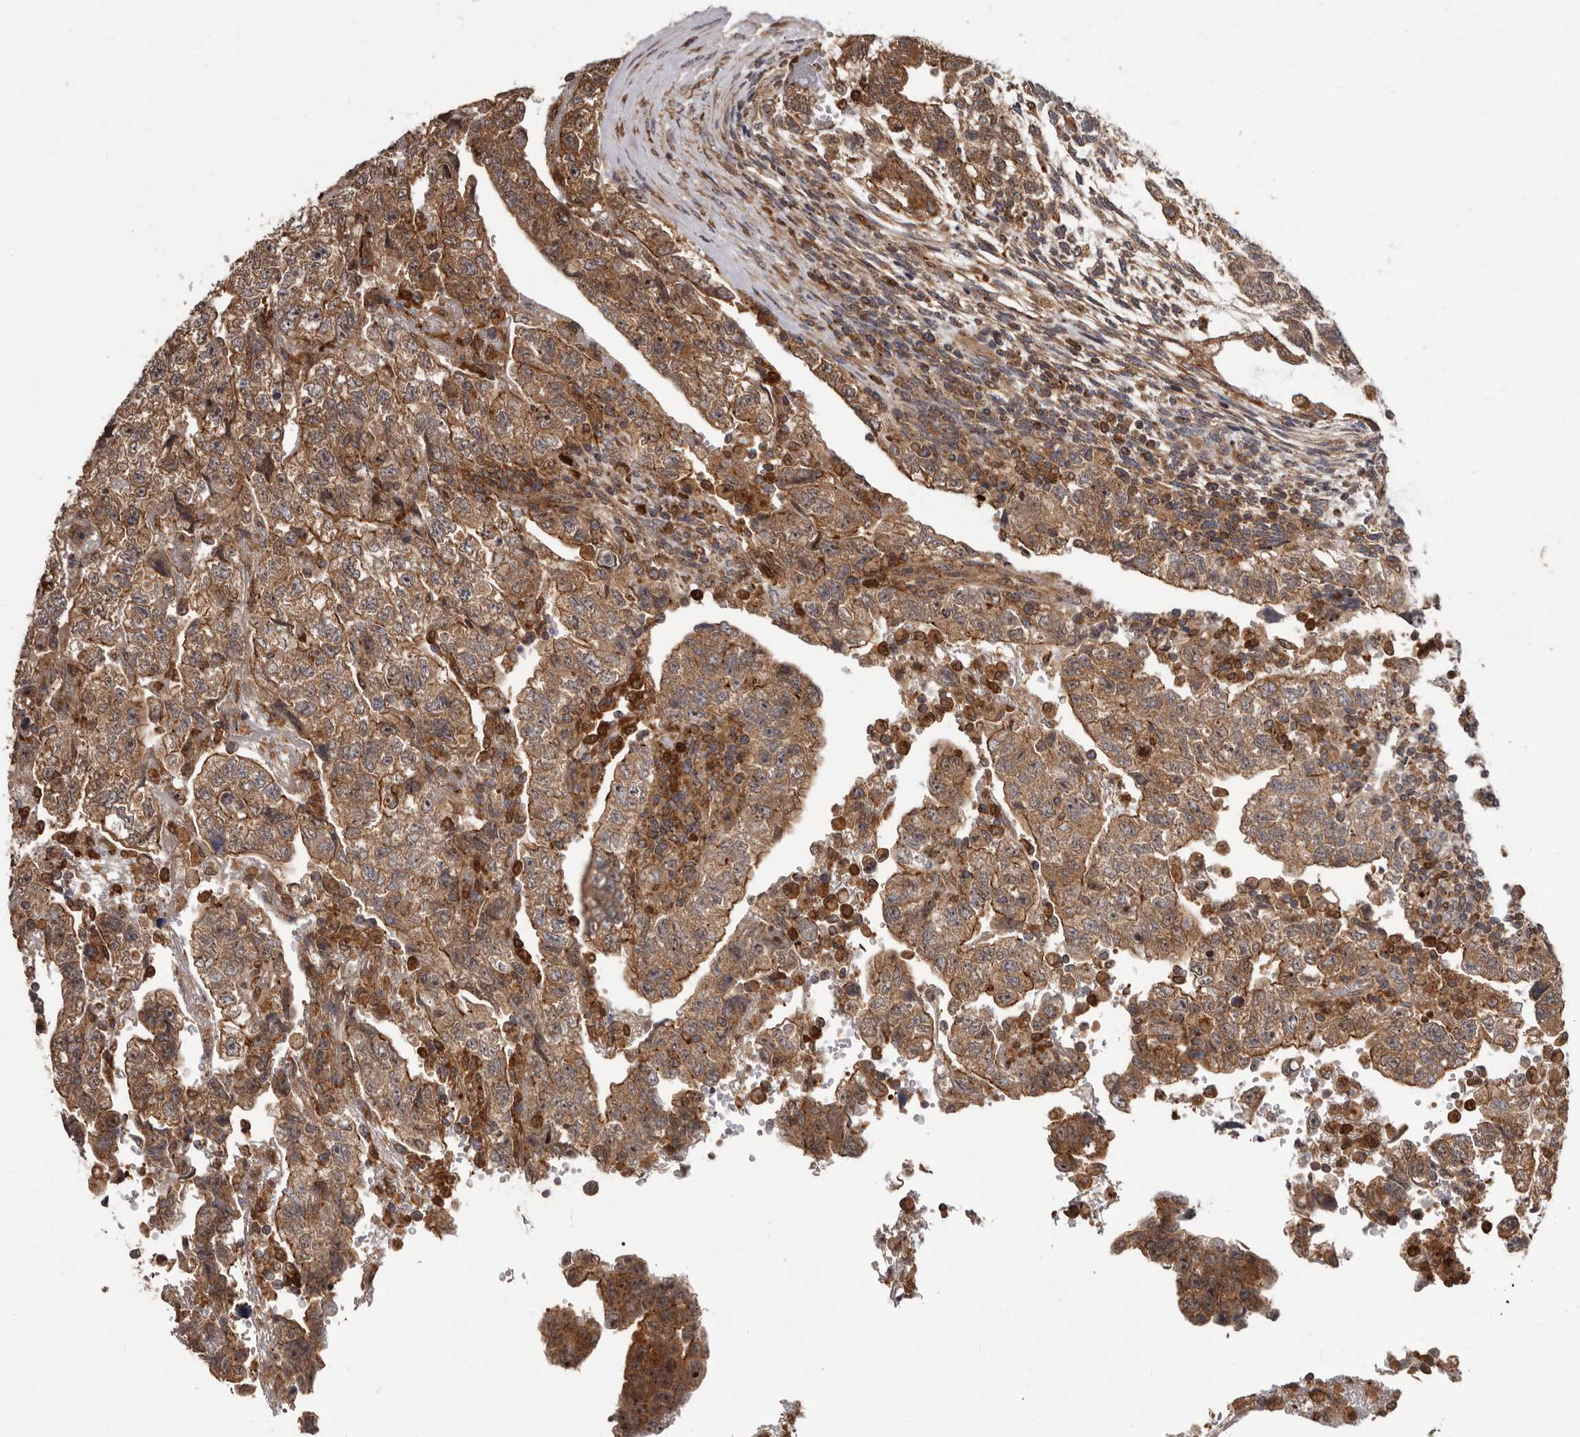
{"staining": {"intensity": "moderate", "quantity": ">75%", "location": "cytoplasmic/membranous"}, "tissue": "testis cancer", "cell_type": "Tumor cells", "image_type": "cancer", "snomed": [{"axis": "morphology", "description": "Normal tissue, NOS"}, {"axis": "morphology", "description": "Carcinoma, Embryonal, NOS"}, {"axis": "topography", "description": "Testis"}], "caption": "Moderate cytoplasmic/membranous staining is identified in about >75% of tumor cells in testis embryonal carcinoma.", "gene": "FGFR4", "patient": {"sex": "male", "age": 36}}